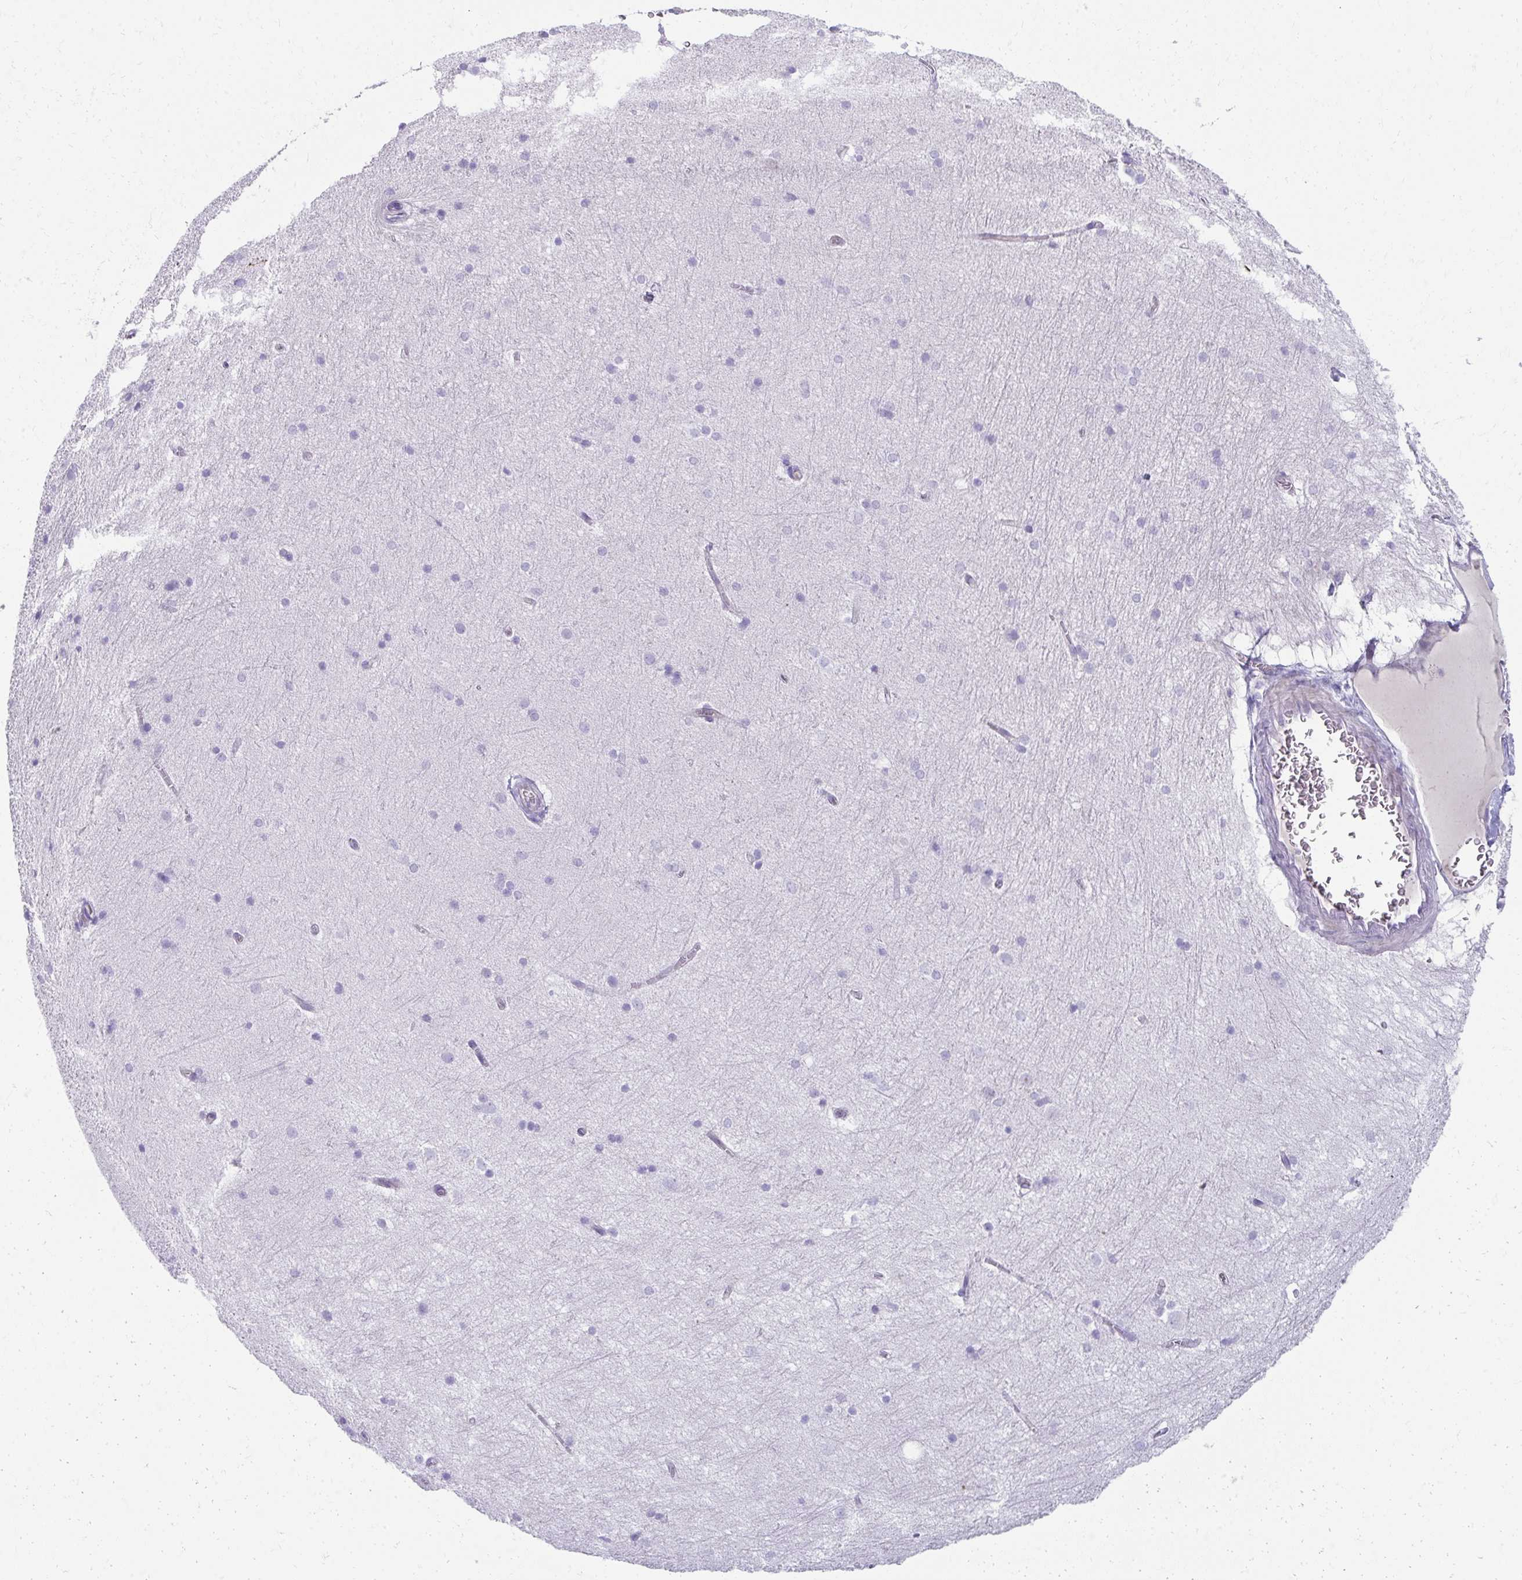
{"staining": {"intensity": "negative", "quantity": "none", "location": "none"}, "tissue": "hippocampus", "cell_type": "Glial cells", "image_type": "normal", "snomed": [{"axis": "morphology", "description": "Normal tissue, NOS"}, {"axis": "topography", "description": "Cerebral cortex"}, {"axis": "topography", "description": "Hippocampus"}], "caption": "Glial cells show no significant protein expression in benign hippocampus. (Brightfield microscopy of DAB immunohistochemistry at high magnification).", "gene": "SEC14L3", "patient": {"sex": "female", "age": 19}}